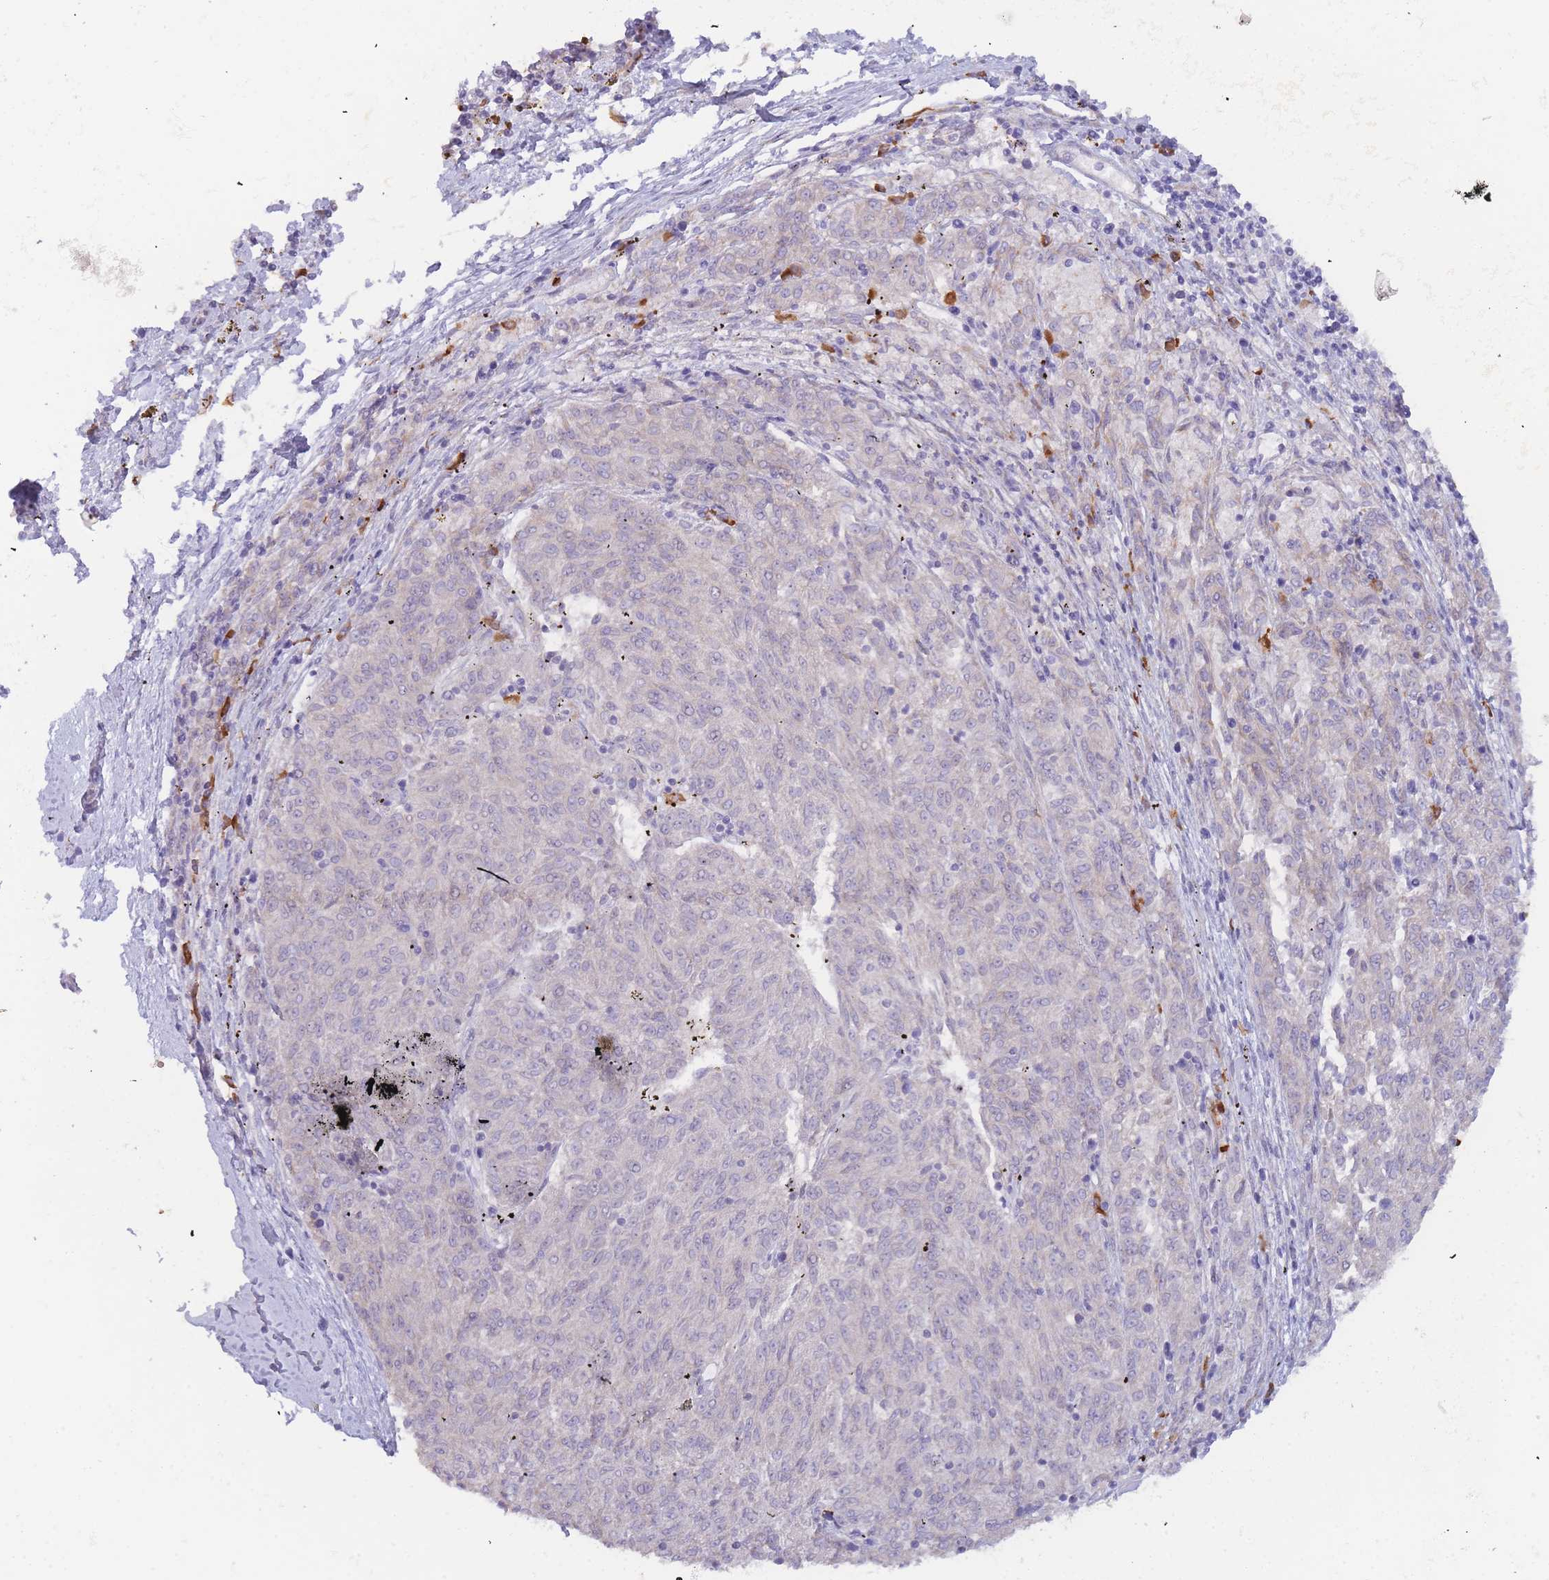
{"staining": {"intensity": "negative", "quantity": "none", "location": "none"}, "tissue": "melanoma", "cell_type": "Tumor cells", "image_type": "cancer", "snomed": [{"axis": "morphology", "description": "Malignant melanoma, NOS"}, {"axis": "topography", "description": "Skin"}], "caption": "High power microscopy micrograph of an immunohistochemistry image of melanoma, revealing no significant positivity in tumor cells.", "gene": "SLC35E4", "patient": {"sex": "female", "age": 72}}